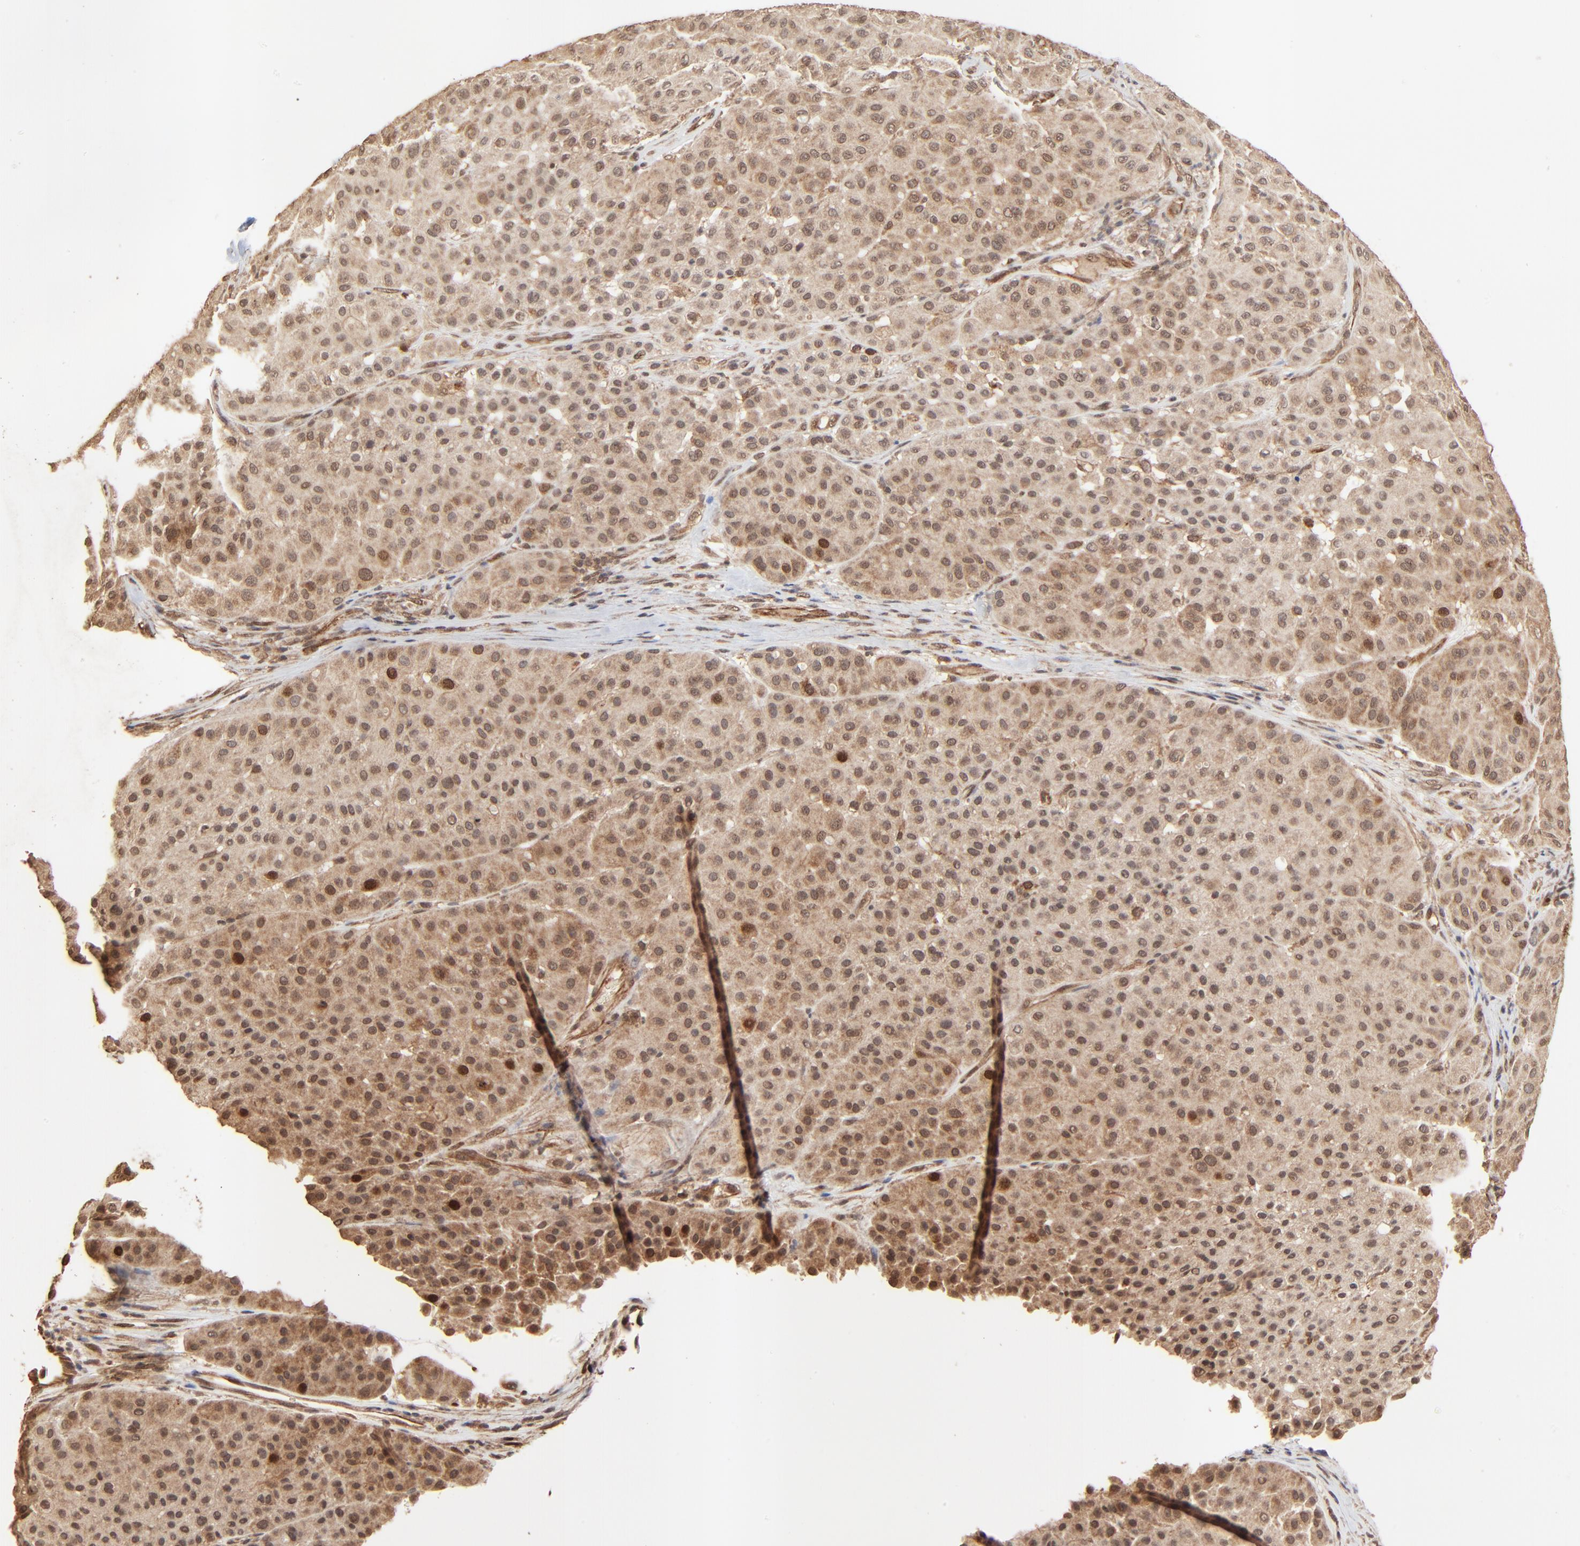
{"staining": {"intensity": "moderate", "quantity": ">75%", "location": "cytoplasmic/membranous,nuclear"}, "tissue": "melanoma", "cell_type": "Tumor cells", "image_type": "cancer", "snomed": [{"axis": "morphology", "description": "Normal tissue, NOS"}, {"axis": "morphology", "description": "Malignant melanoma, Metastatic site"}, {"axis": "topography", "description": "Skin"}], "caption": "Human malignant melanoma (metastatic site) stained with a brown dye exhibits moderate cytoplasmic/membranous and nuclear positive expression in approximately >75% of tumor cells.", "gene": "FAM227A", "patient": {"sex": "male", "age": 41}}